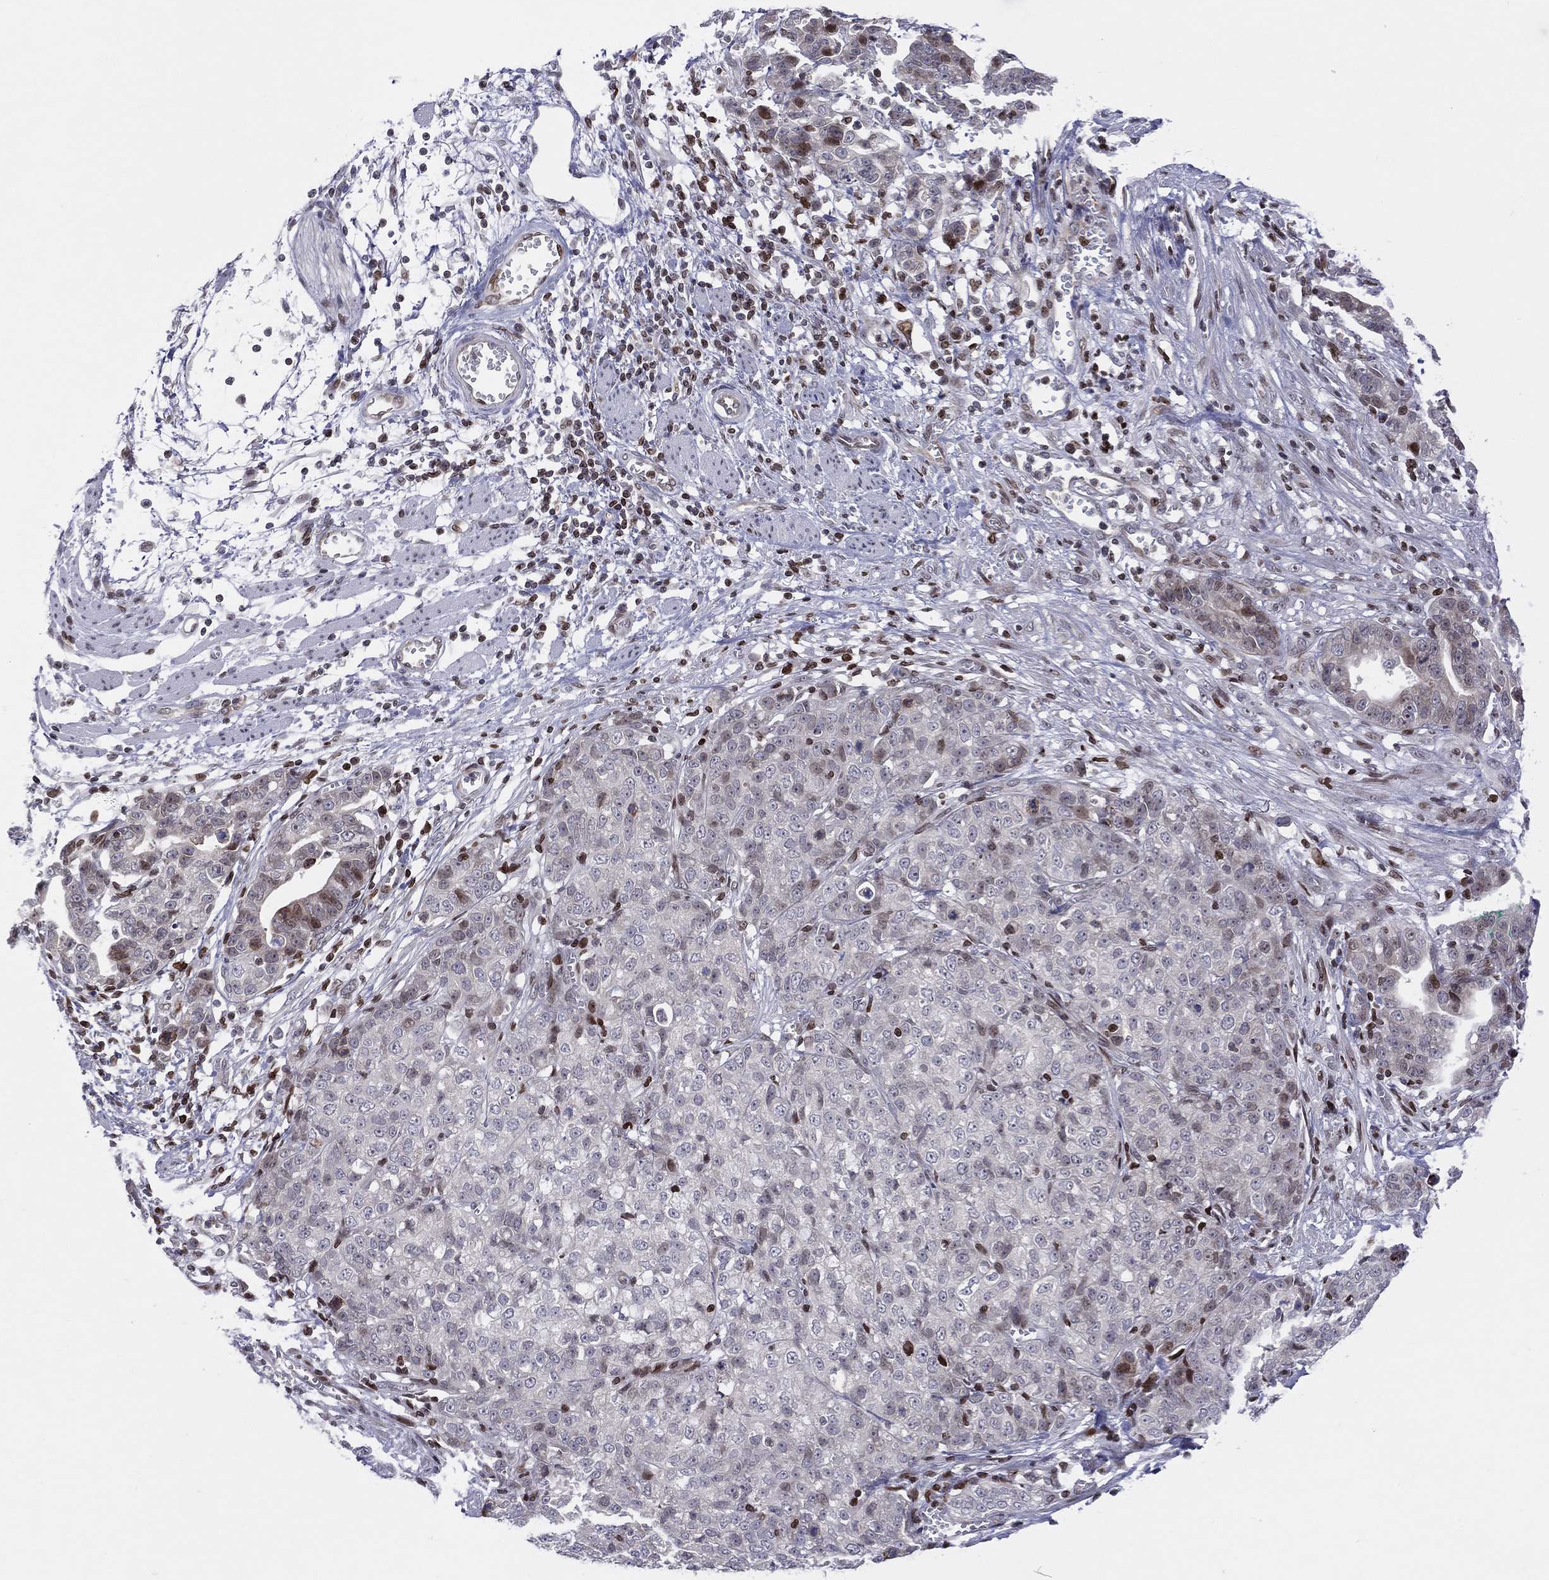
{"staining": {"intensity": "moderate", "quantity": "<25%", "location": "nuclear"}, "tissue": "stomach cancer", "cell_type": "Tumor cells", "image_type": "cancer", "snomed": [{"axis": "morphology", "description": "Adenocarcinoma, NOS"}, {"axis": "topography", "description": "Stomach, upper"}], "caption": "The micrograph reveals staining of stomach adenocarcinoma, revealing moderate nuclear protein staining (brown color) within tumor cells. Nuclei are stained in blue.", "gene": "DBF4B", "patient": {"sex": "female", "age": 67}}